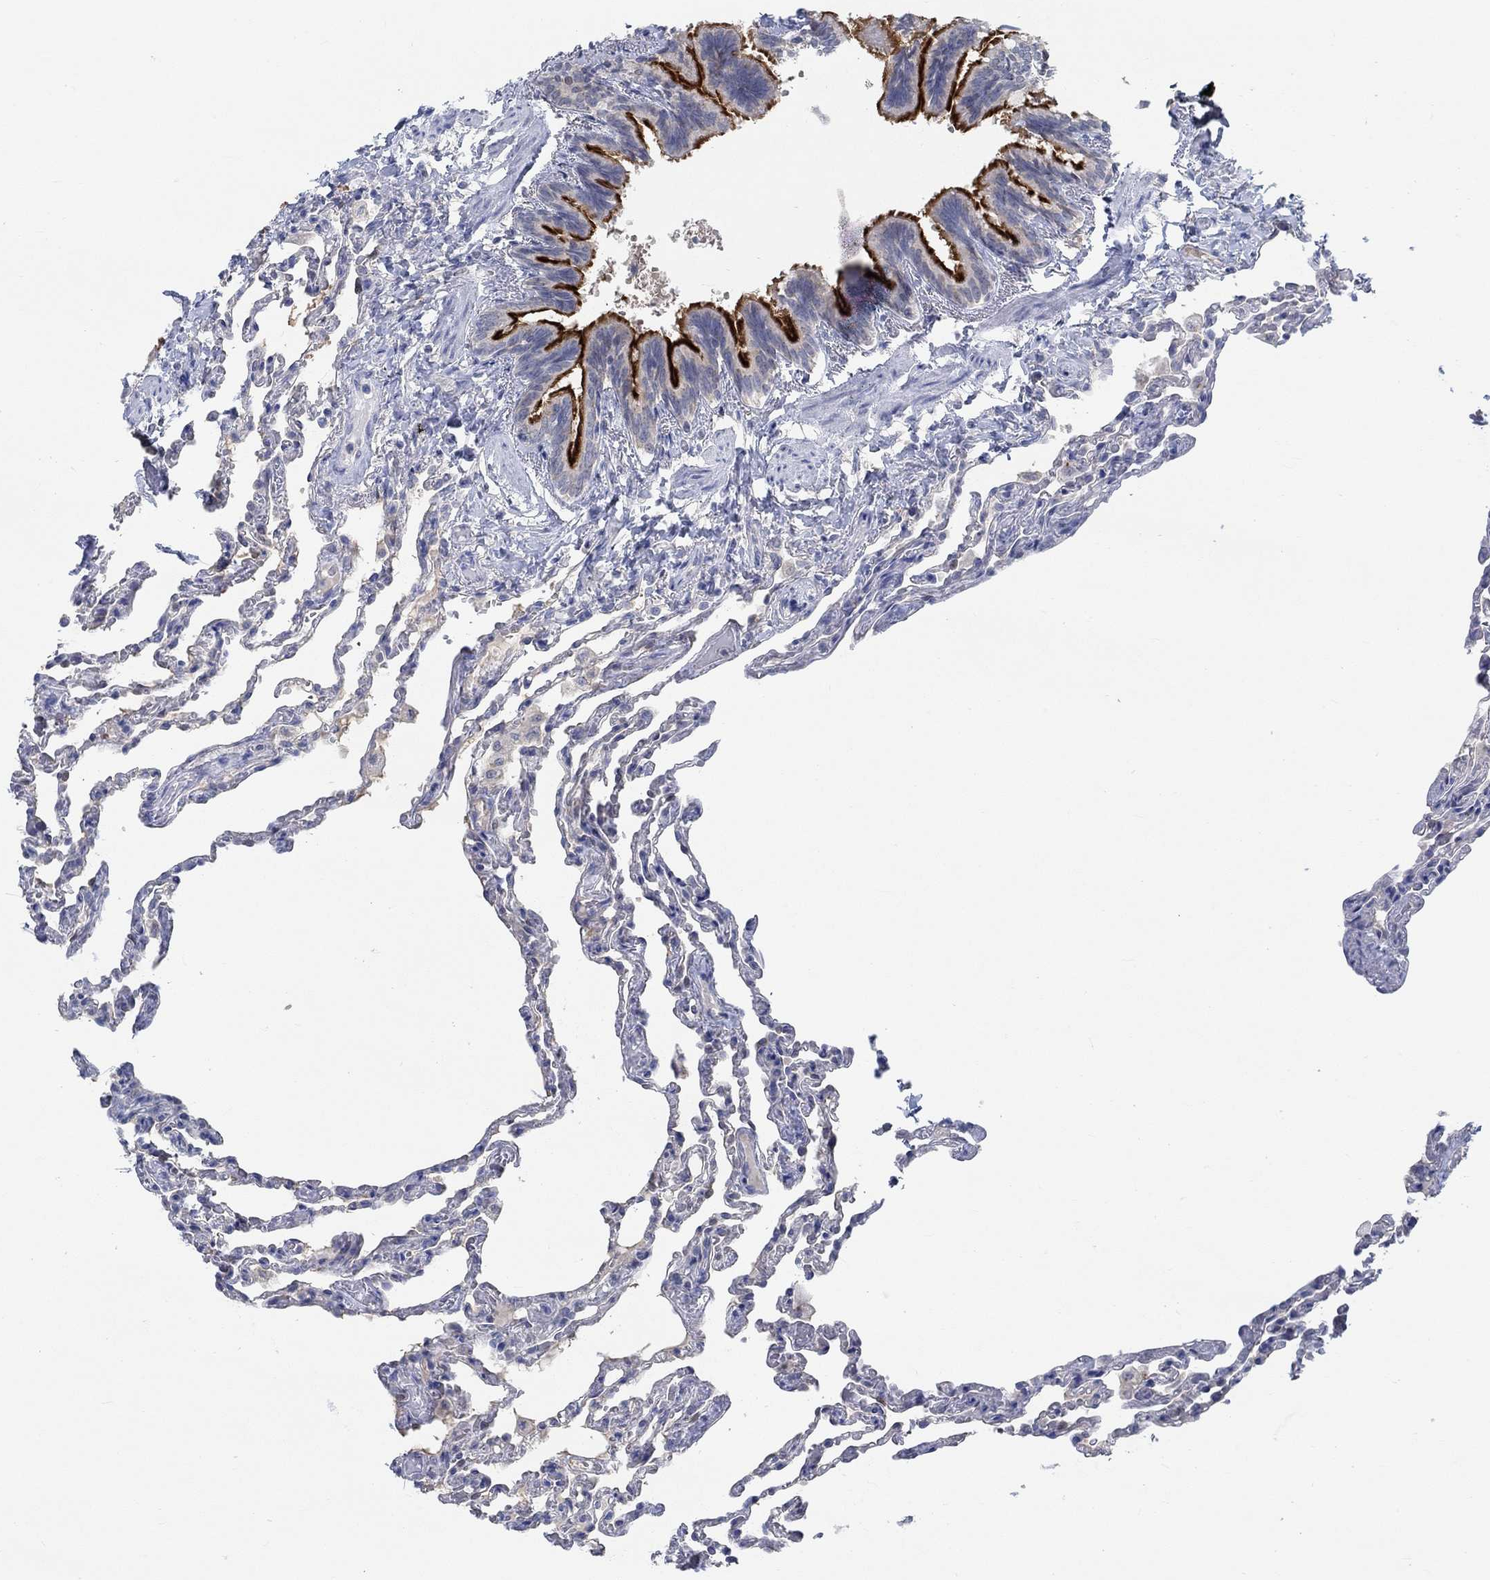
{"staining": {"intensity": "negative", "quantity": "none", "location": "none"}, "tissue": "lung", "cell_type": "Alveolar cells", "image_type": "normal", "snomed": [{"axis": "morphology", "description": "Normal tissue, NOS"}, {"axis": "topography", "description": "Lung"}], "caption": "Immunohistochemistry micrograph of normal lung: lung stained with DAB displays no significant protein staining in alveolar cells. The staining was performed using DAB to visualize the protein expression in brown, while the nuclei were stained in blue with hematoxylin (Magnification: 20x).", "gene": "TEKT4", "patient": {"sex": "female", "age": 43}}